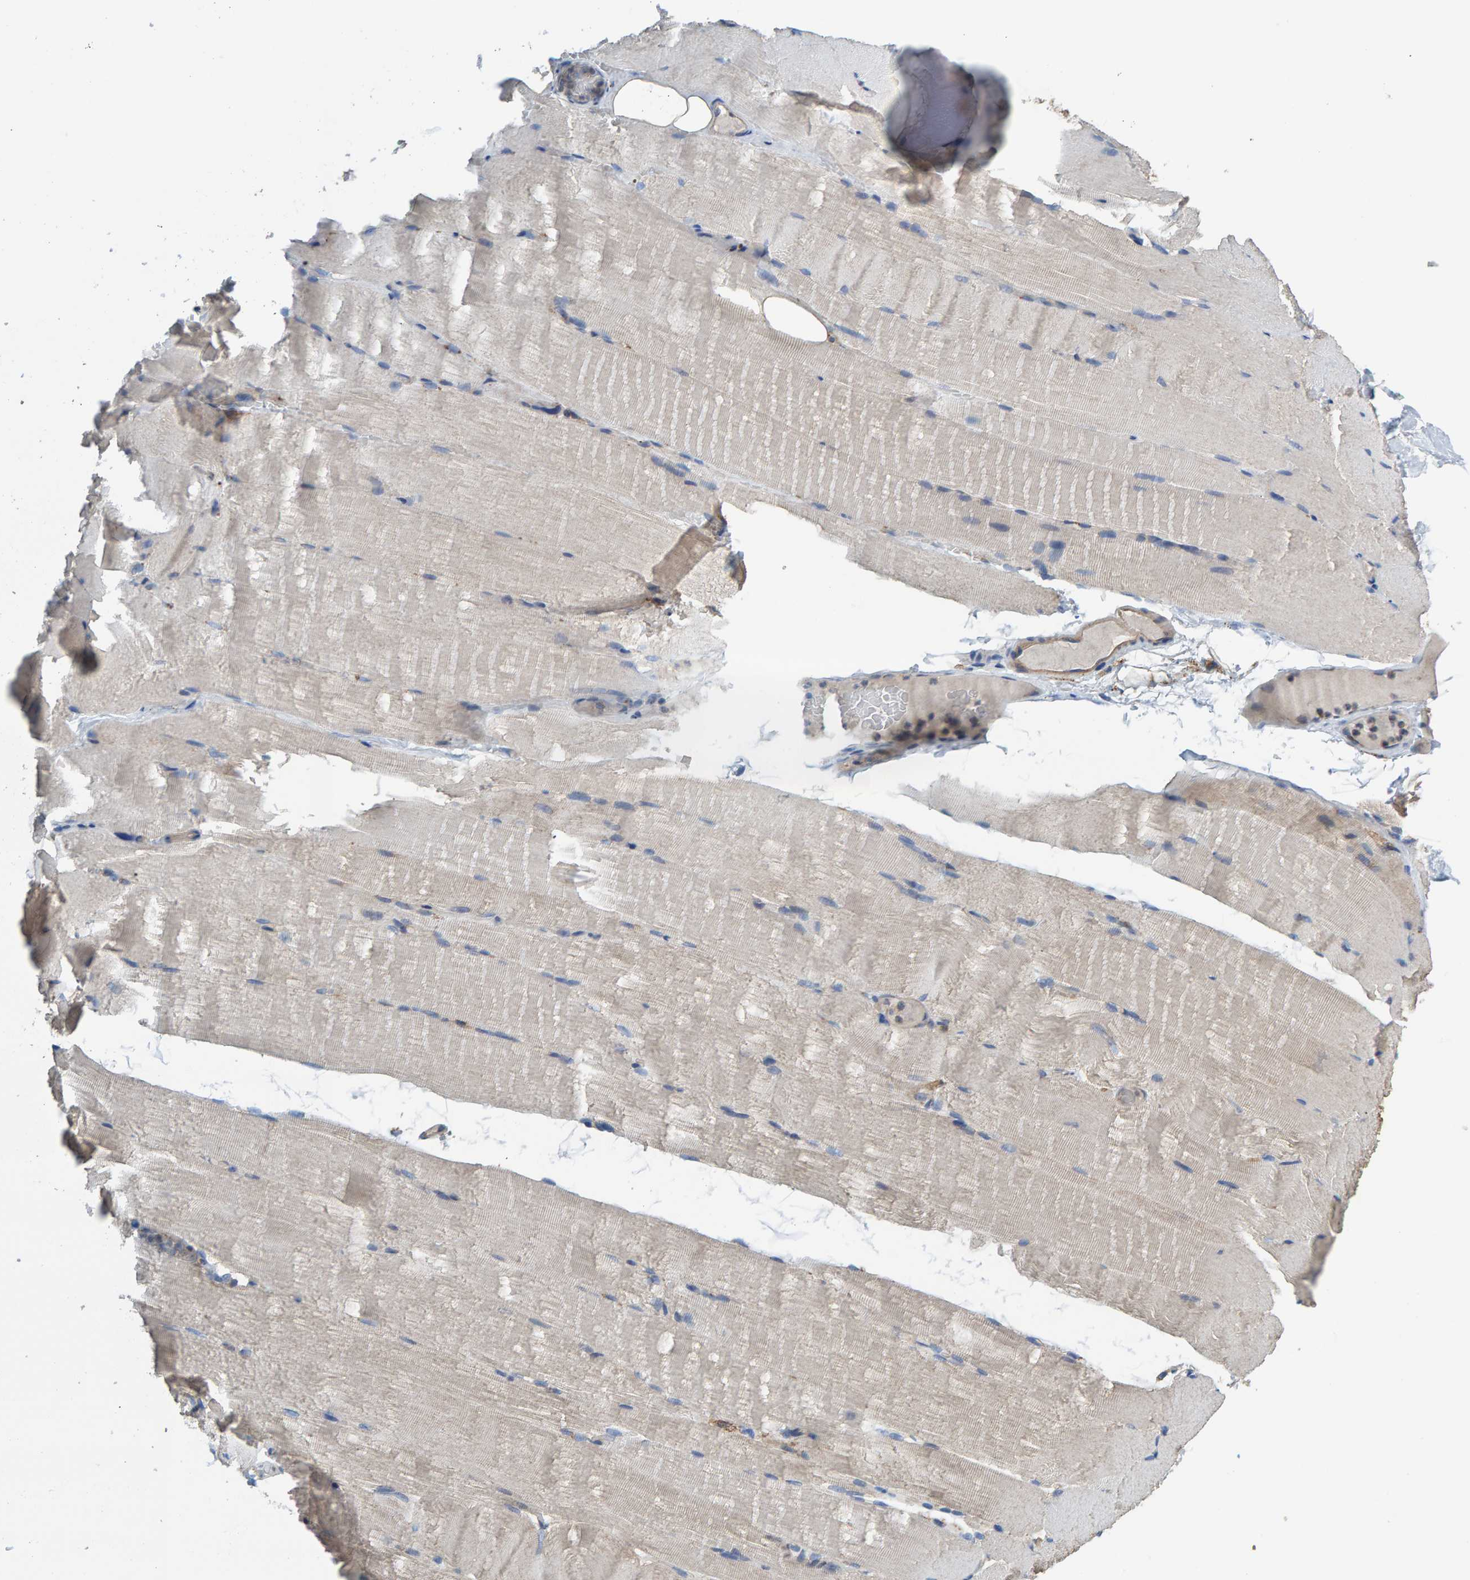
{"staining": {"intensity": "weak", "quantity": "<25%", "location": "cytoplasmic/membranous"}, "tissue": "skeletal muscle", "cell_type": "Myocytes", "image_type": "normal", "snomed": [{"axis": "morphology", "description": "Normal tissue, NOS"}, {"axis": "topography", "description": "Skeletal muscle"}, {"axis": "topography", "description": "Parathyroid gland"}], "caption": "This is an immunohistochemistry micrograph of unremarkable skeletal muscle. There is no positivity in myocytes.", "gene": "MKLN1", "patient": {"sex": "female", "age": 37}}